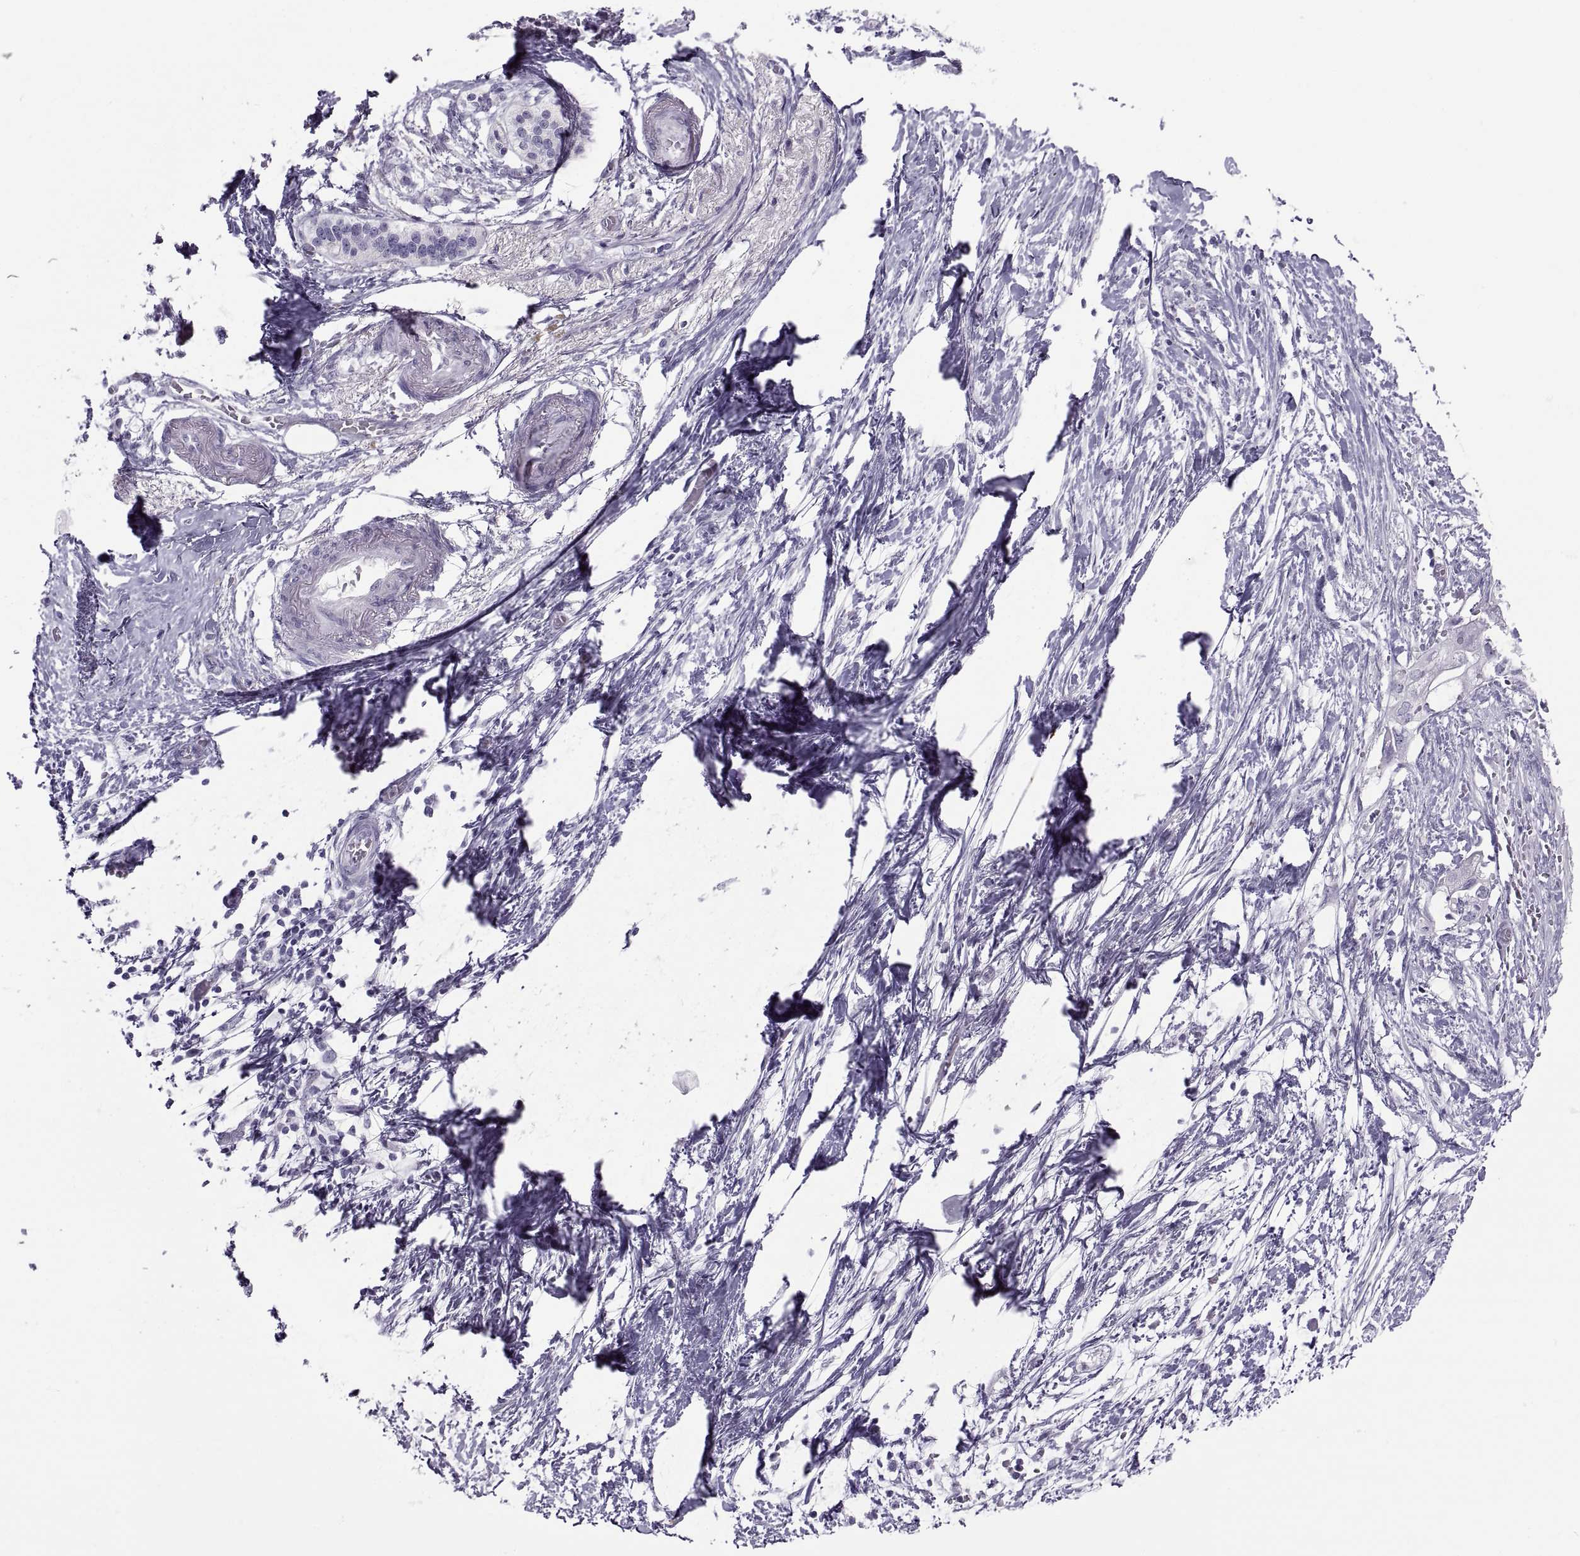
{"staining": {"intensity": "negative", "quantity": "none", "location": "none"}, "tissue": "pancreatic cancer", "cell_type": "Tumor cells", "image_type": "cancer", "snomed": [{"axis": "morphology", "description": "Adenocarcinoma, NOS"}, {"axis": "topography", "description": "Pancreas"}], "caption": "The micrograph shows no significant expression in tumor cells of pancreatic cancer (adenocarcinoma). Brightfield microscopy of immunohistochemistry stained with DAB (brown) and hematoxylin (blue), captured at high magnification.", "gene": "C3orf22", "patient": {"sex": "female", "age": 72}}